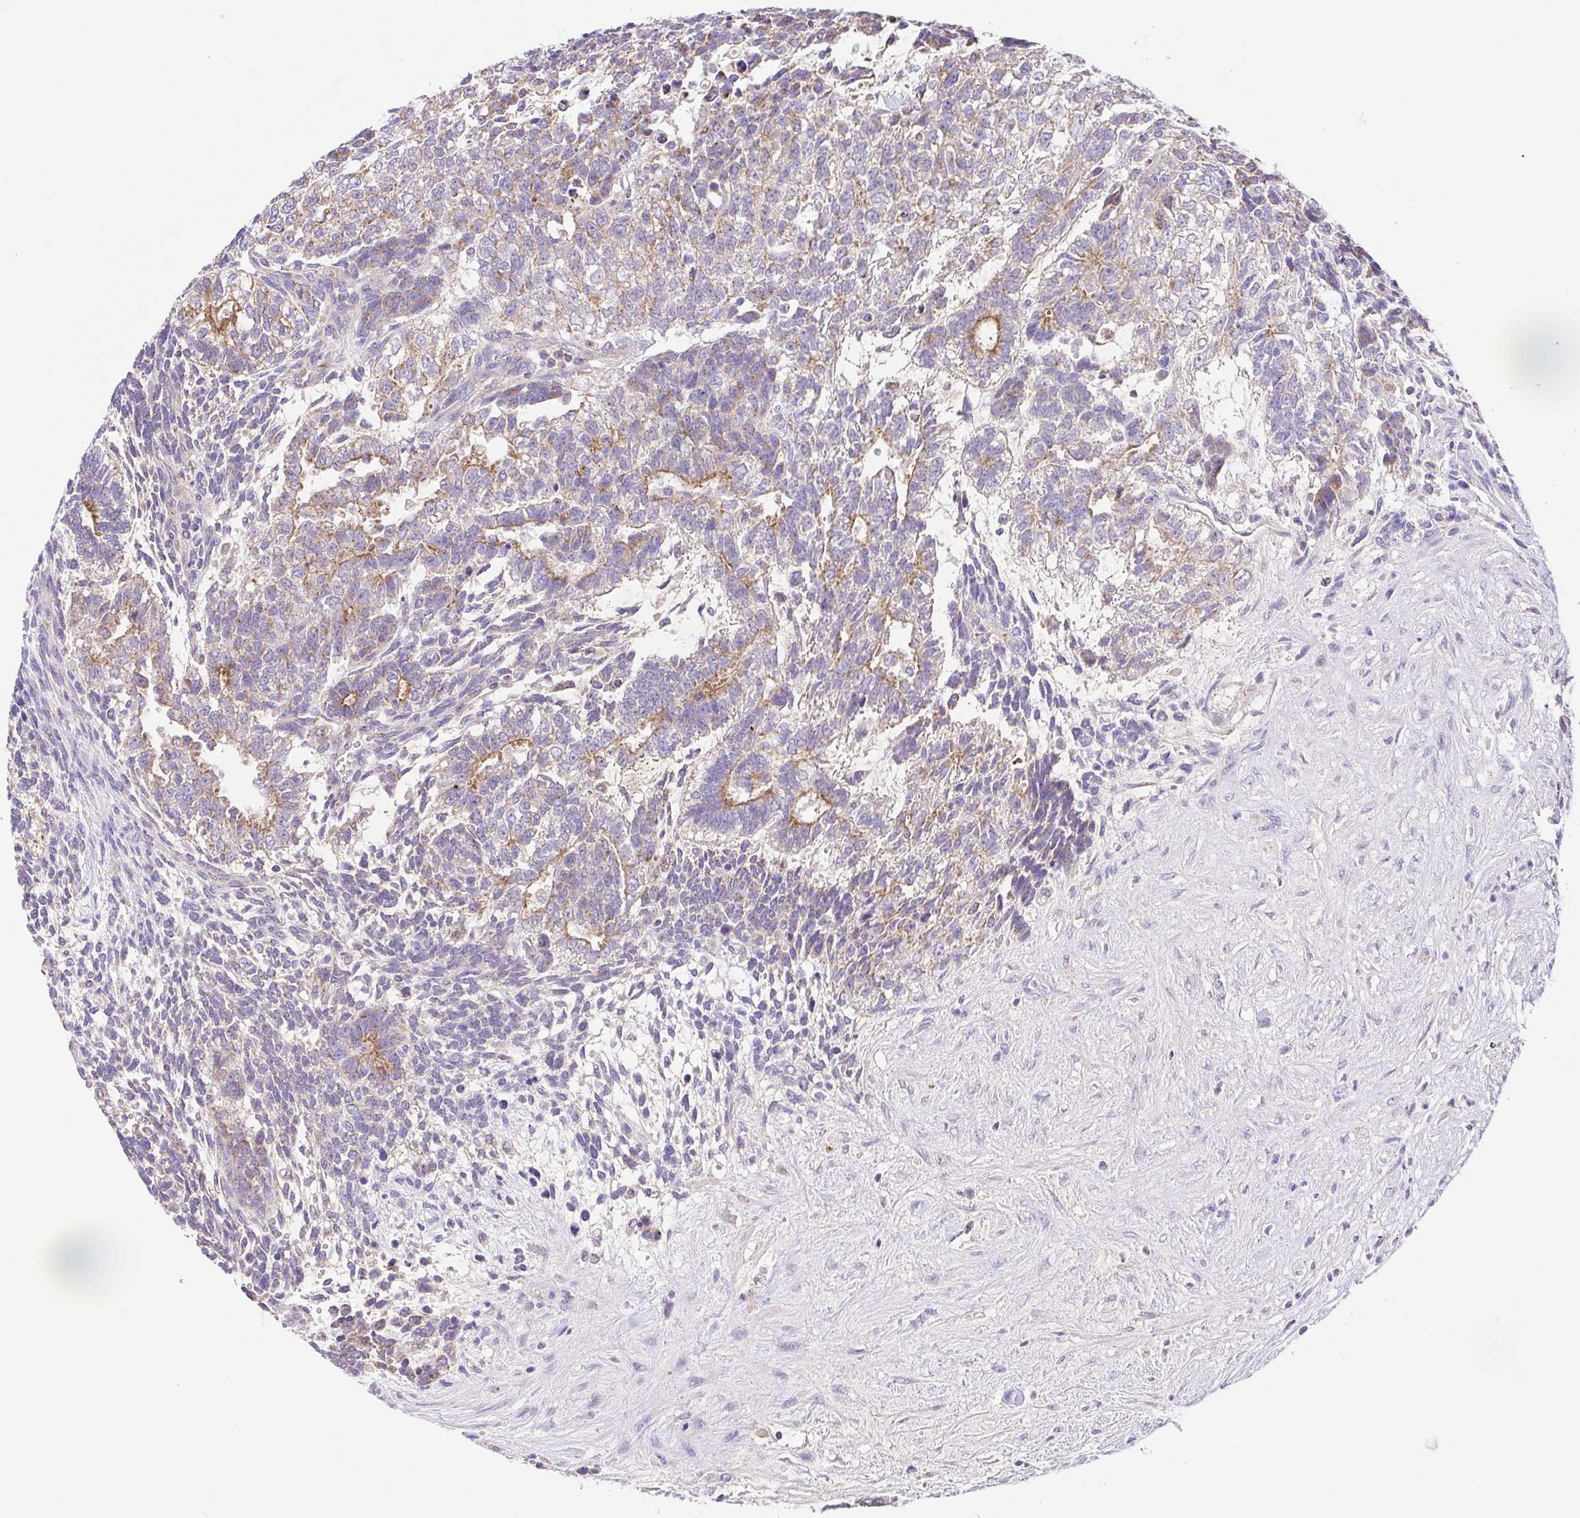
{"staining": {"intensity": "moderate", "quantity": "<25%", "location": "cytoplasmic/membranous"}, "tissue": "testis cancer", "cell_type": "Tumor cells", "image_type": "cancer", "snomed": [{"axis": "morphology", "description": "Carcinoma, Embryonal, NOS"}, {"axis": "topography", "description": "Testis"}], "caption": "Approximately <25% of tumor cells in human embryonal carcinoma (testis) reveal moderate cytoplasmic/membranous protein expression as visualized by brown immunohistochemical staining.", "gene": "SLC13A1", "patient": {"sex": "male", "age": 23}}